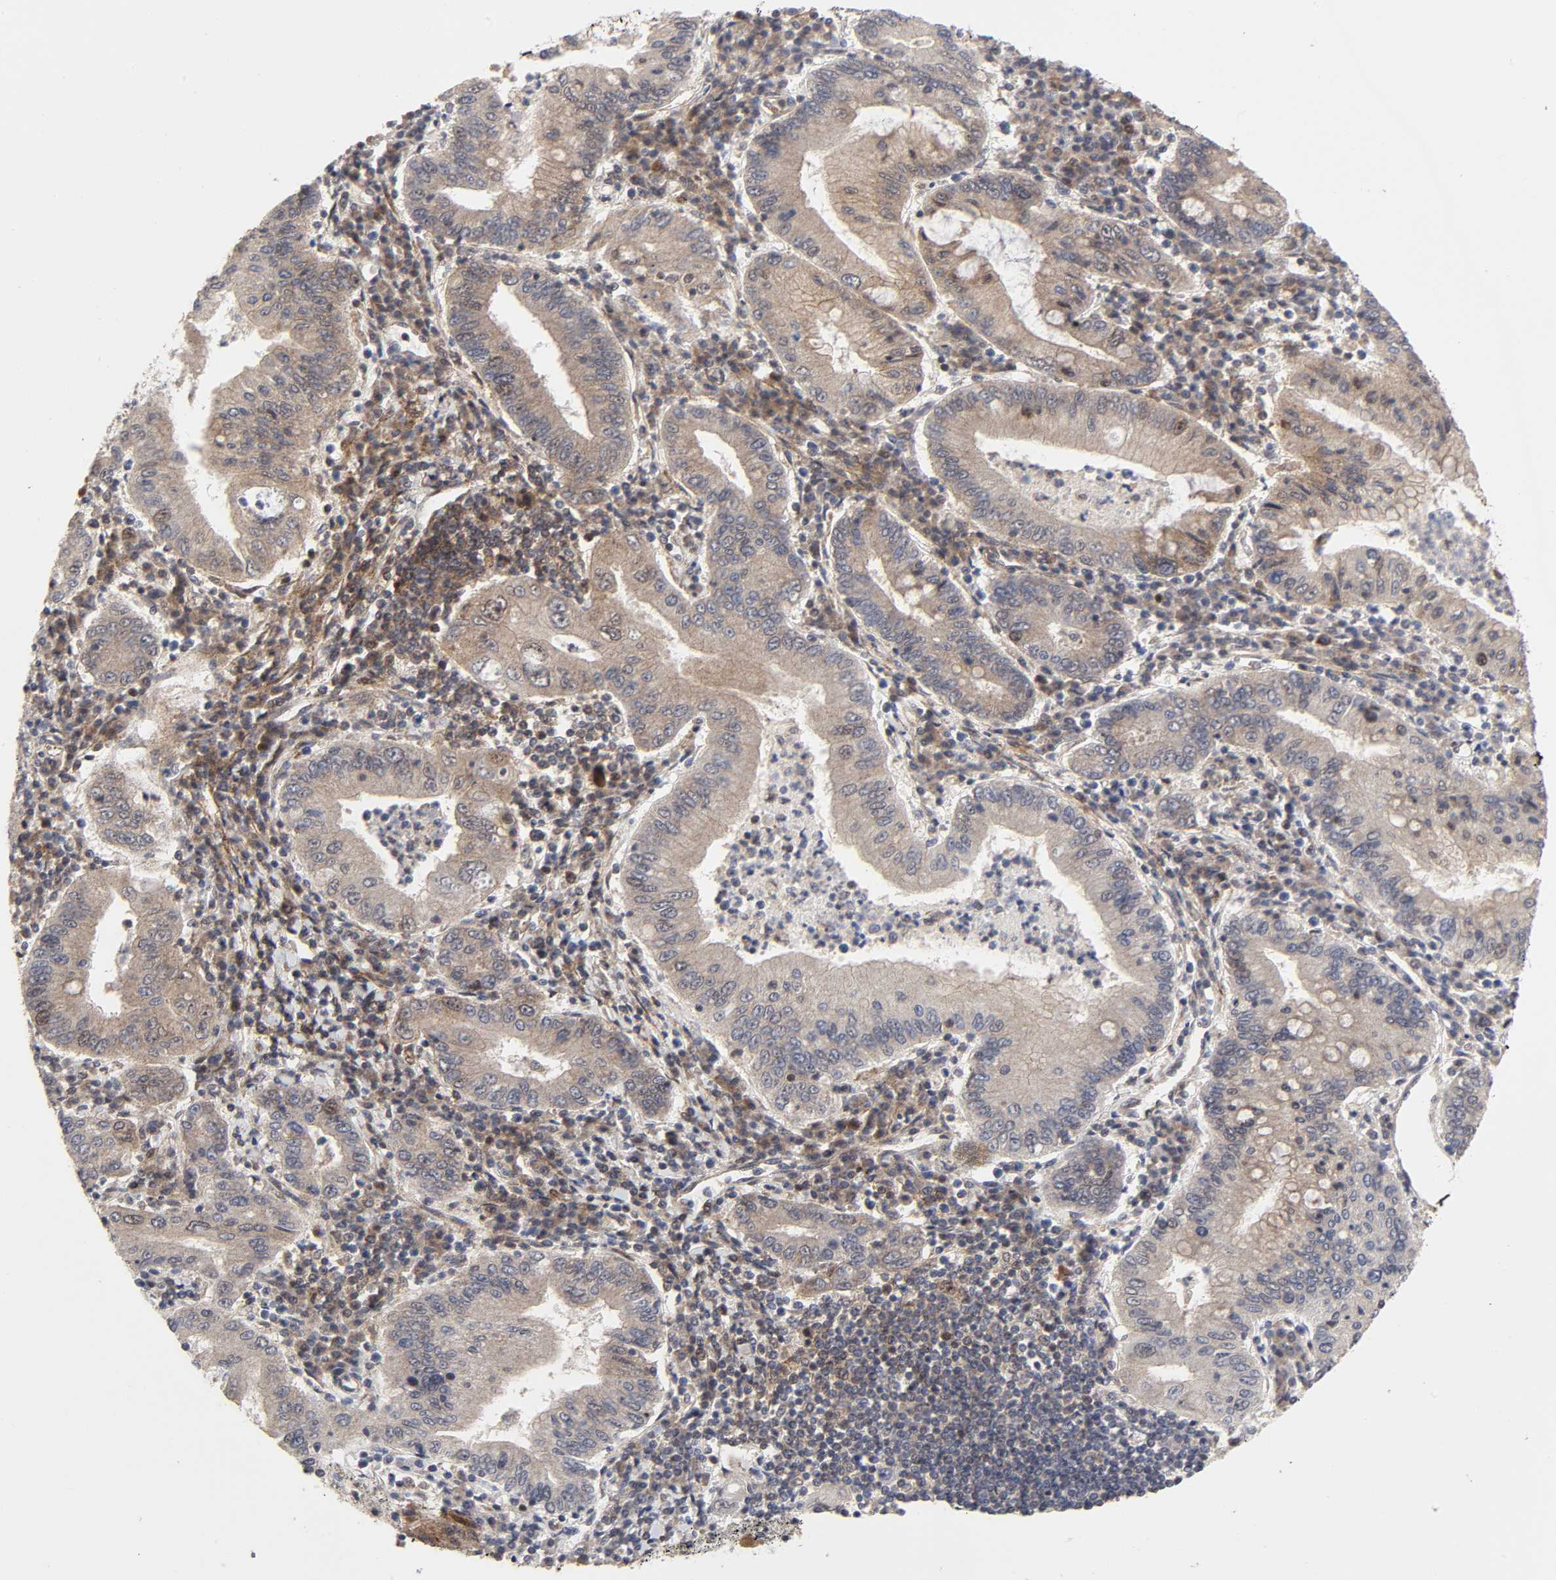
{"staining": {"intensity": "weak", "quantity": ">75%", "location": "cytoplasmic/membranous"}, "tissue": "stomach cancer", "cell_type": "Tumor cells", "image_type": "cancer", "snomed": [{"axis": "morphology", "description": "Normal tissue, NOS"}, {"axis": "morphology", "description": "Adenocarcinoma, NOS"}, {"axis": "topography", "description": "Esophagus"}, {"axis": "topography", "description": "Stomach, upper"}, {"axis": "topography", "description": "Peripheral nerve tissue"}], "caption": "High-power microscopy captured an immunohistochemistry (IHC) histopathology image of stomach cancer, revealing weak cytoplasmic/membranous positivity in approximately >75% of tumor cells.", "gene": "CASP9", "patient": {"sex": "male", "age": 62}}